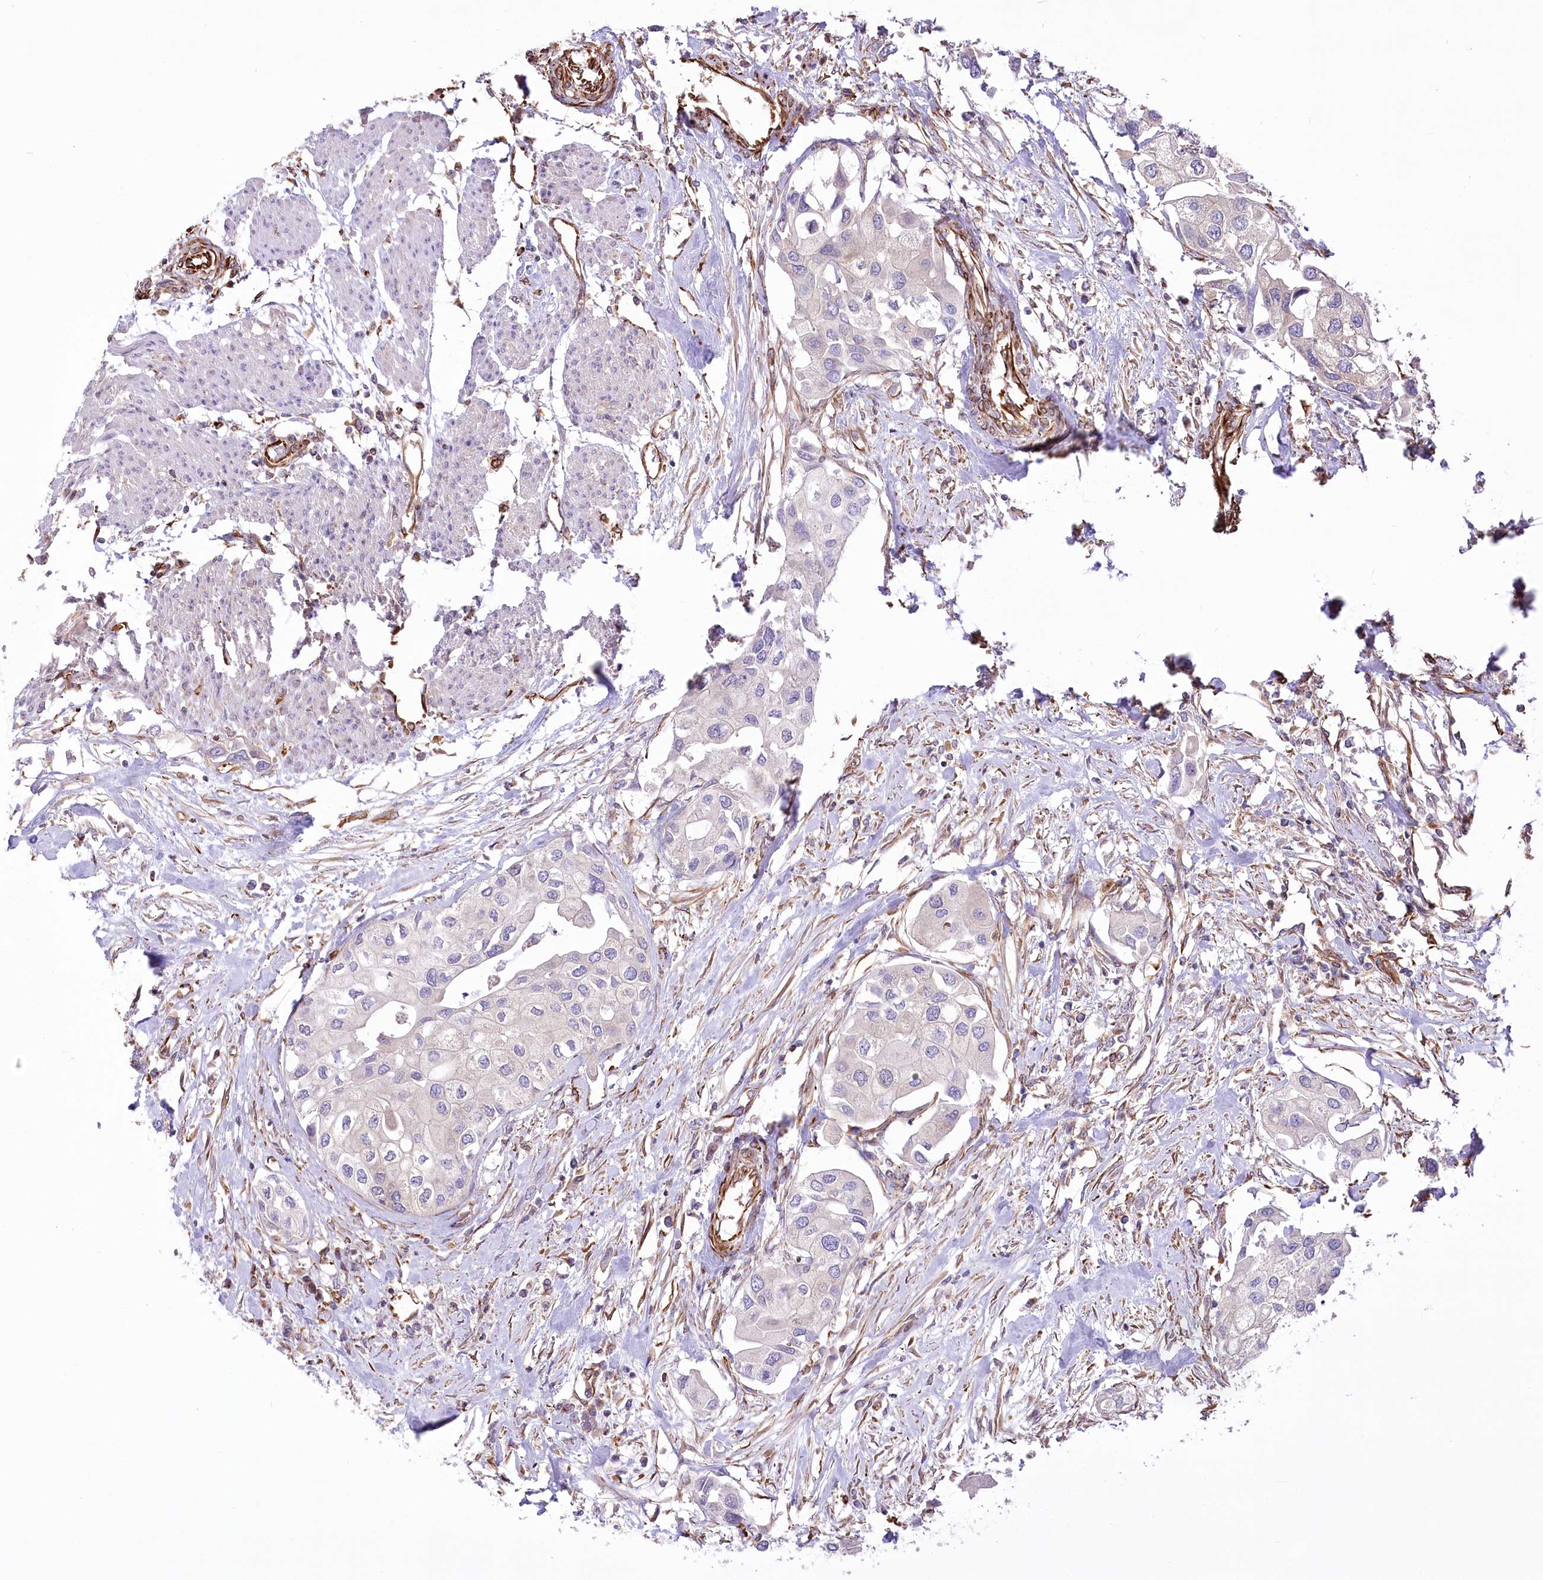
{"staining": {"intensity": "negative", "quantity": "none", "location": "none"}, "tissue": "urothelial cancer", "cell_type": "Tumor cells", "image_type": "cancer", "snomed": [{"axis": "morphology", "description": "Urothelial carcinoma, High grade"}, {"axis": "topography", "description": "Urinary bladder"}], "caption": "This is an immunohistochemistry (IHC) histopathology image of urothelial carcinoma (high-grade). There is no staining in tumor cells.", "gene": "TTC1", "patient": {"sex": "male", "age": 64}}